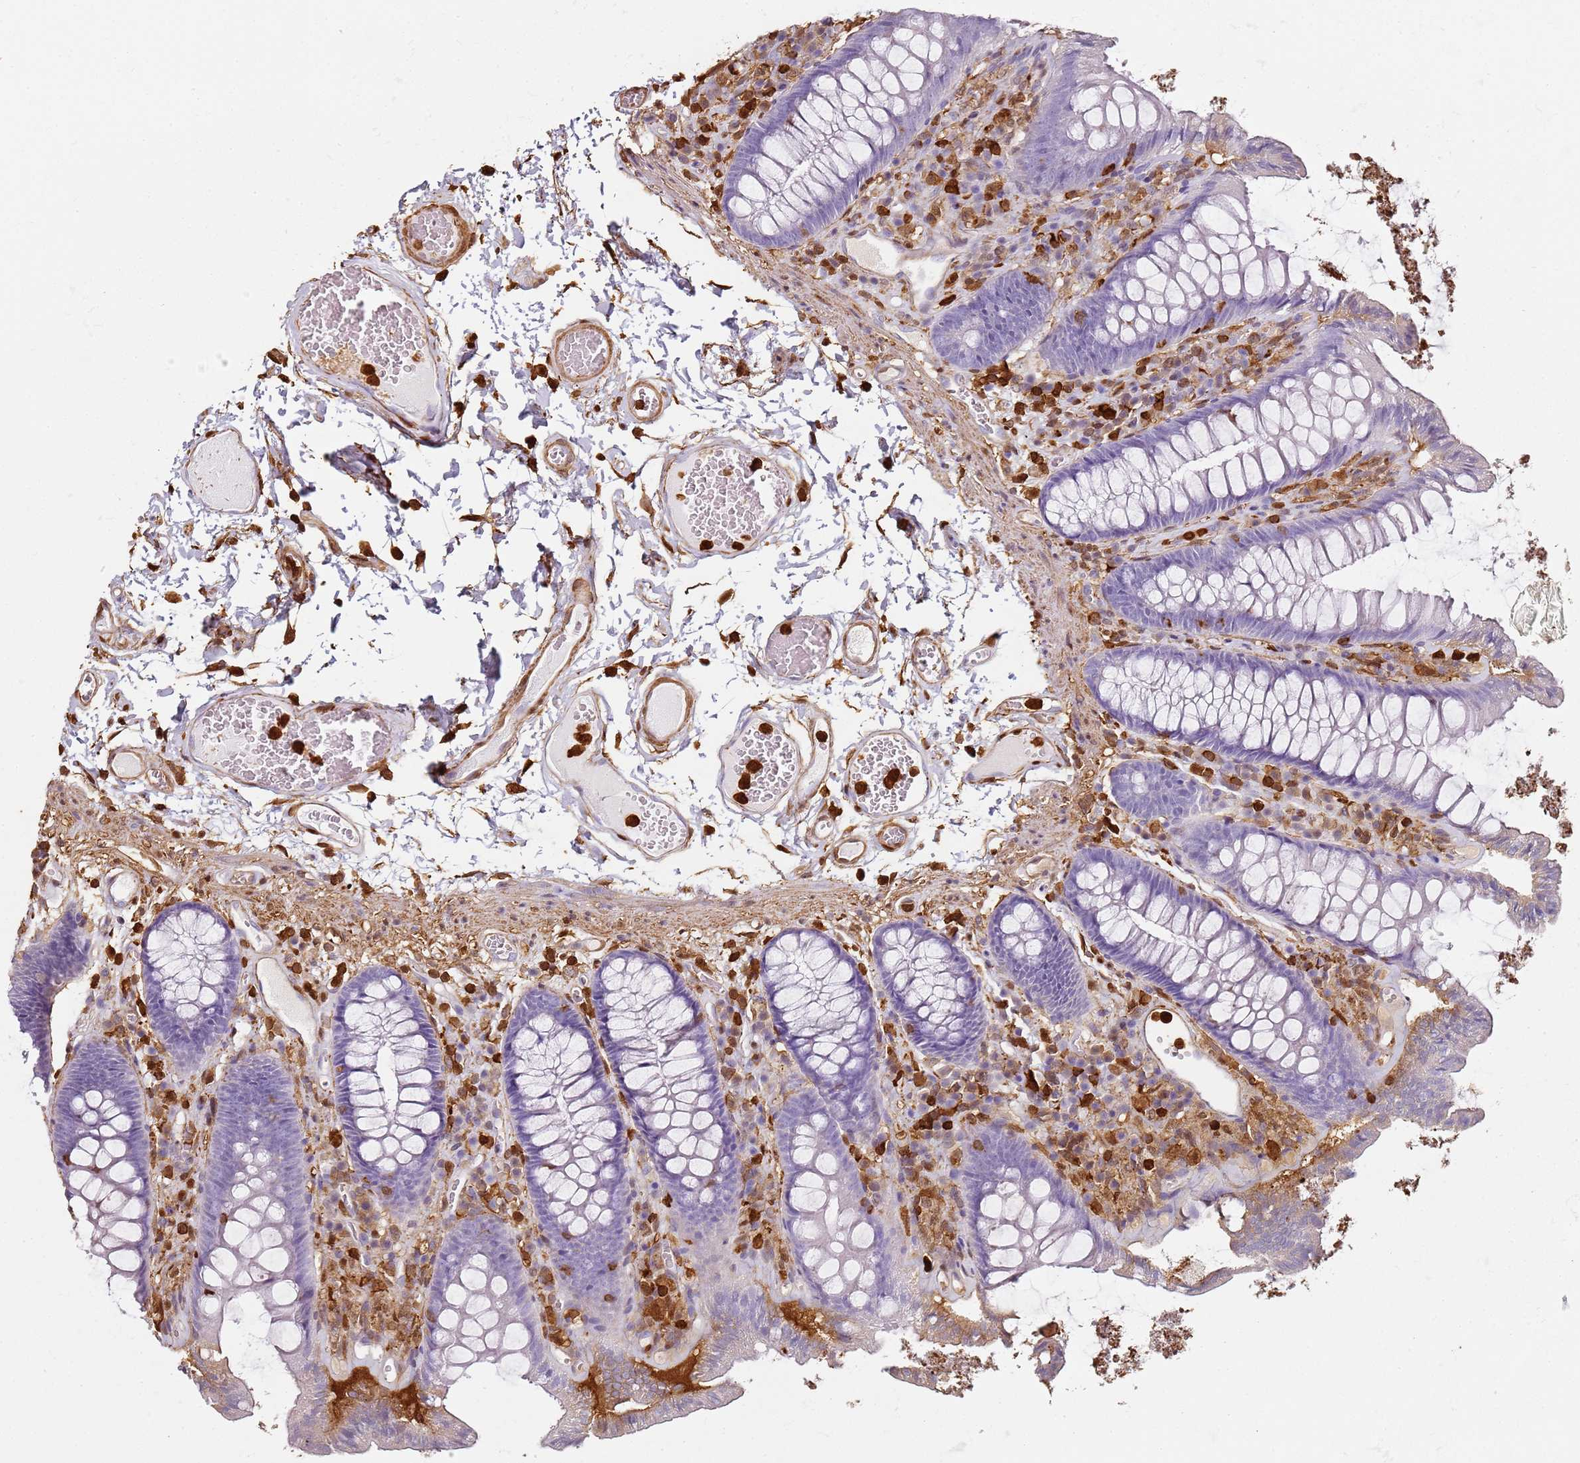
{"staining": {"intensity": "strong", "quantity": ">75%", "location": "nuclear"}, "tissue": "colon", "cell_type": "Endothelial cells", "image_type": "normal", "snomed": [{"axis": "morphology", "description": "Normal tissue, NOS"}, {"axis": "topography", "description": "Colon"}], "caption": "A micrograph of human colon stained for a protein exhibits strong nuclear brown staining in endothelial cells.", "gene": "S100A4", "patient": {"sex": "male", "age": 84}}